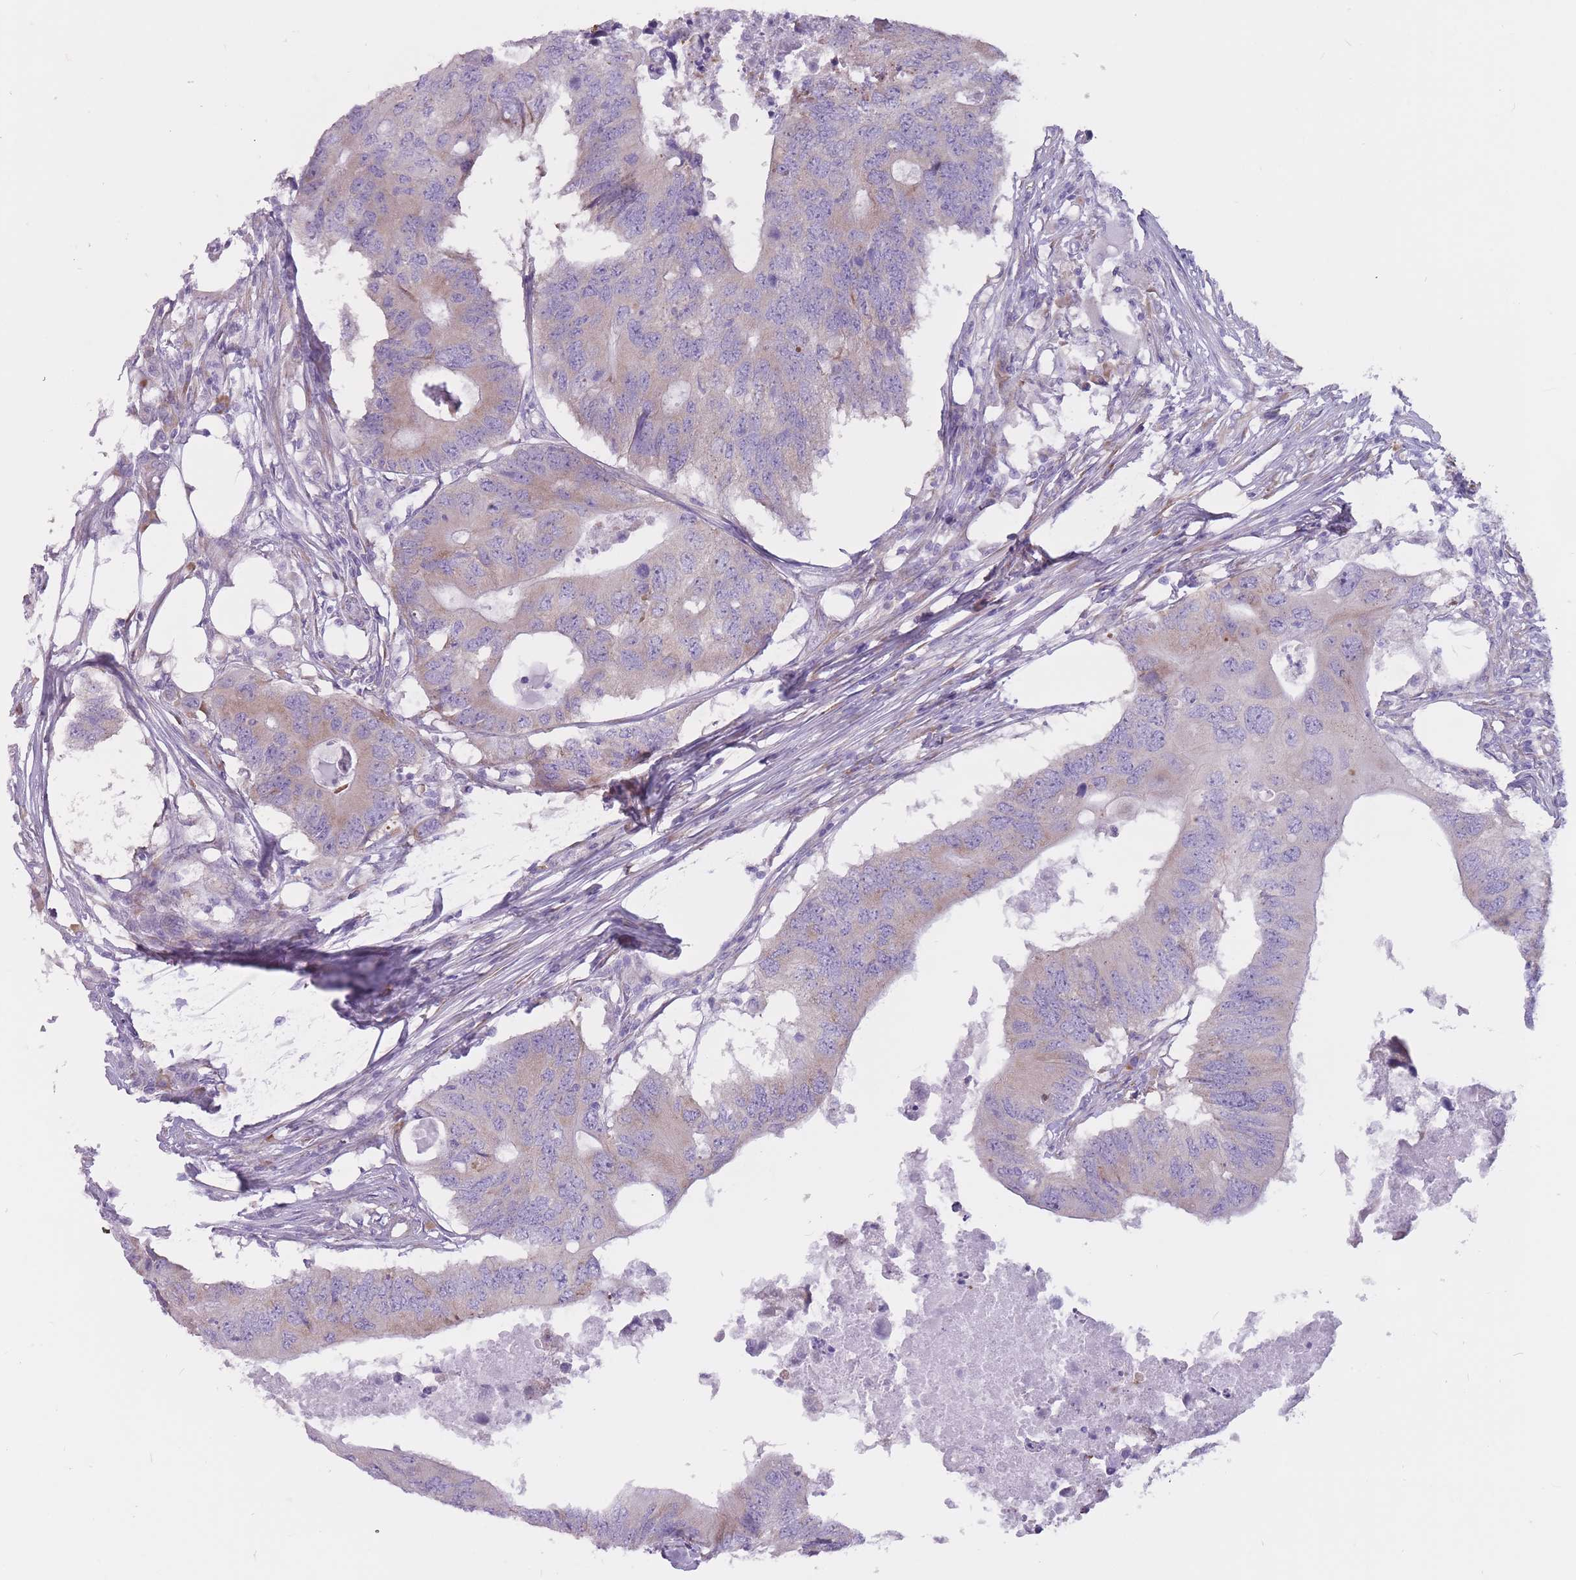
{"staining": {"intensity": "weak", "quantity": "25%-75%", "location": "cytoplasmic/membranous"}, "tissue": "colorectal cancer", "cell_type": "Tumor cells", "image_type": "cancer", "snomed": [{"axis": "morphology", "description": "Adenocarcinoma, NOS"}, {"axis": "topography", "description": "Colon"}], "caption": "Immunohistochemical staining of colorectal cancer shows weak cytoplasmic/membranous protein positivity in about 25%-75% of tumor cells.", "gene": "RPL18", "patient": {"sex": "male", "age": 71}}